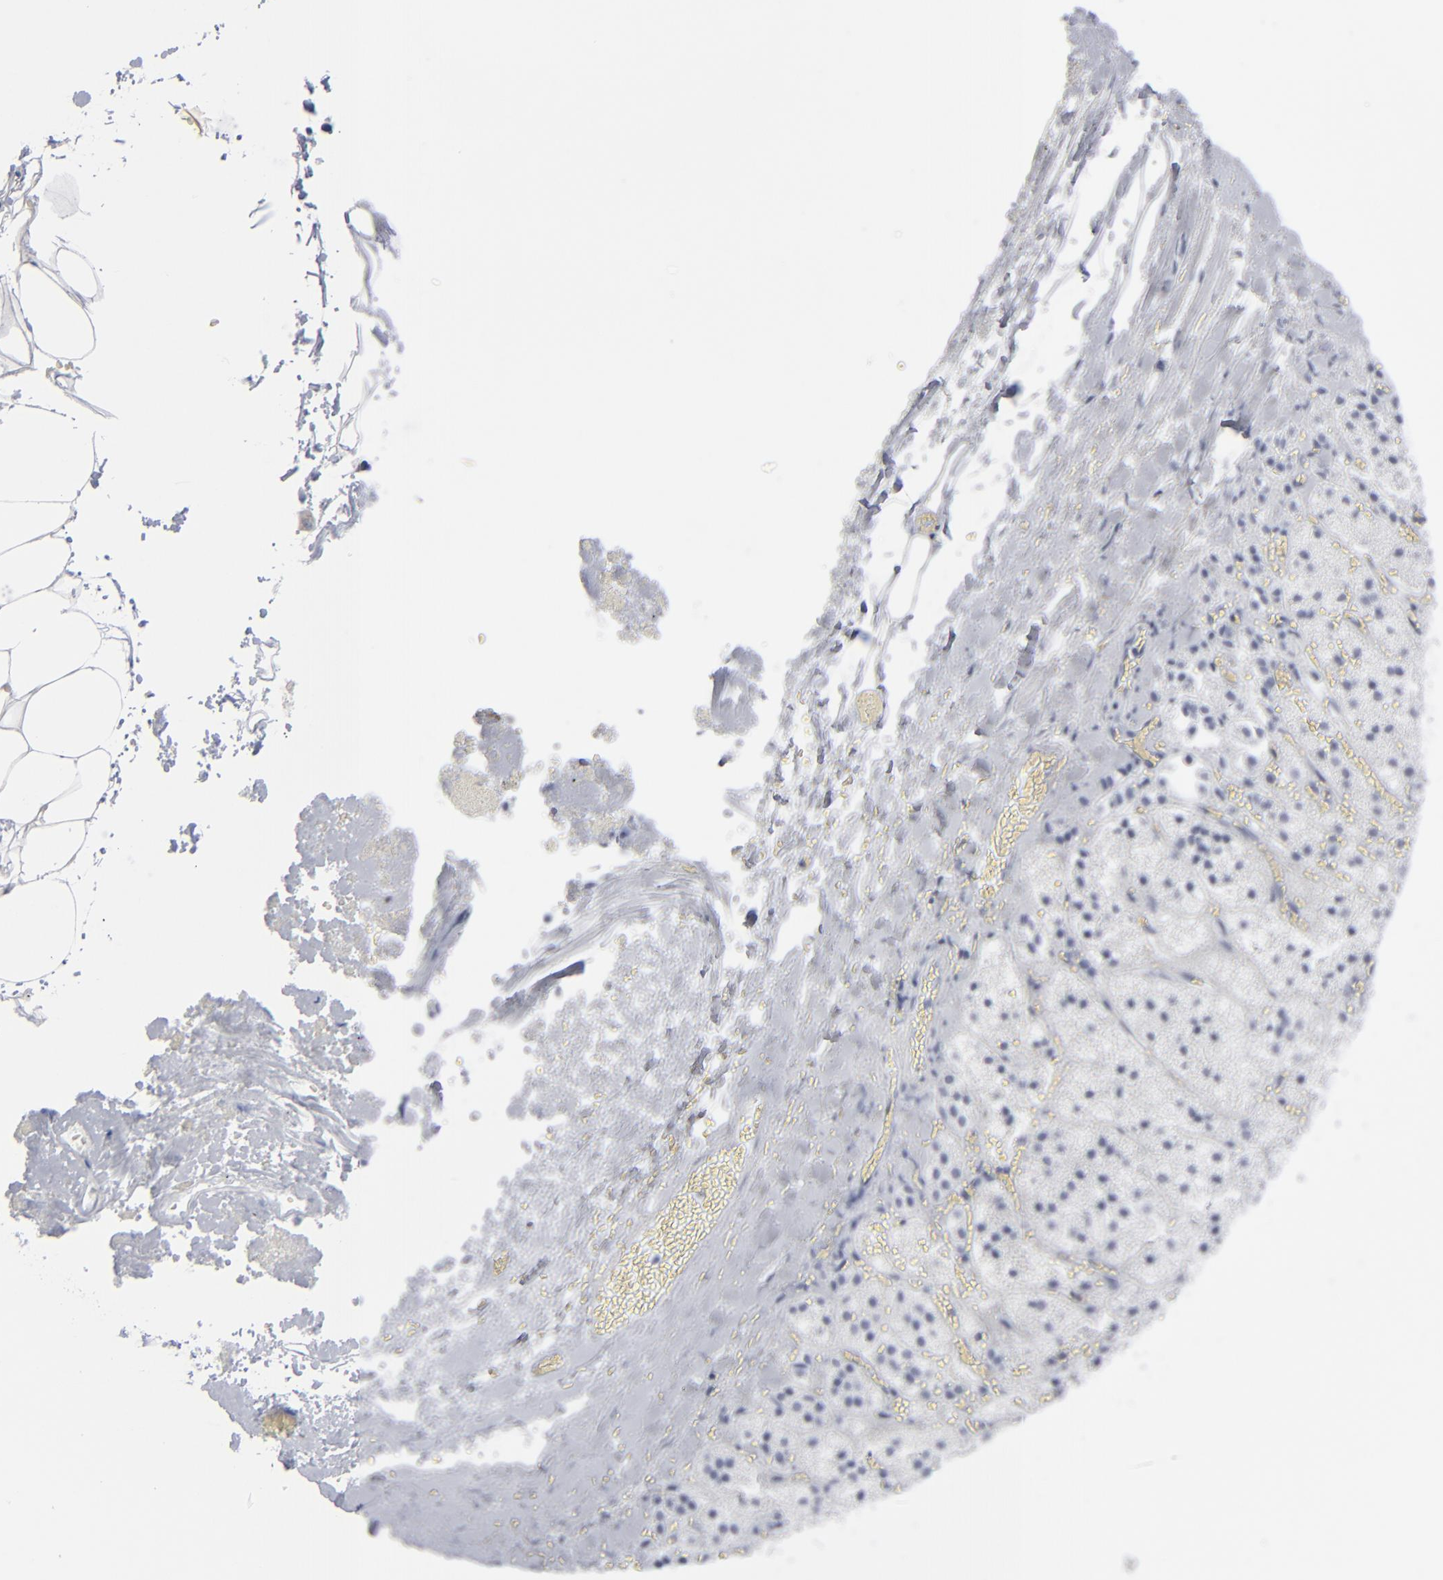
{"staining": {"intensity": "negative", "quantity": "none", "location": "none"}, "tissue": "adrenal gland", "cell_type": "Glandular cells", "image_type": "normal", "snomed": [{"axis": "morphology", "description": "Normal tissue, NOS"}, {"axis": "topography", "description": "Adrenal gland"}], "caption": "Image shows no significant protein staining in glandular cells of unremarkable adrenal gland. The staining was performed using DAB to visualize the protein expression in brown, while the nuclei were stained in blue with hematoxylin (Magnification: 20x).", "gene": "MSLN", "patient": {"sex": "female", "age": 44}}